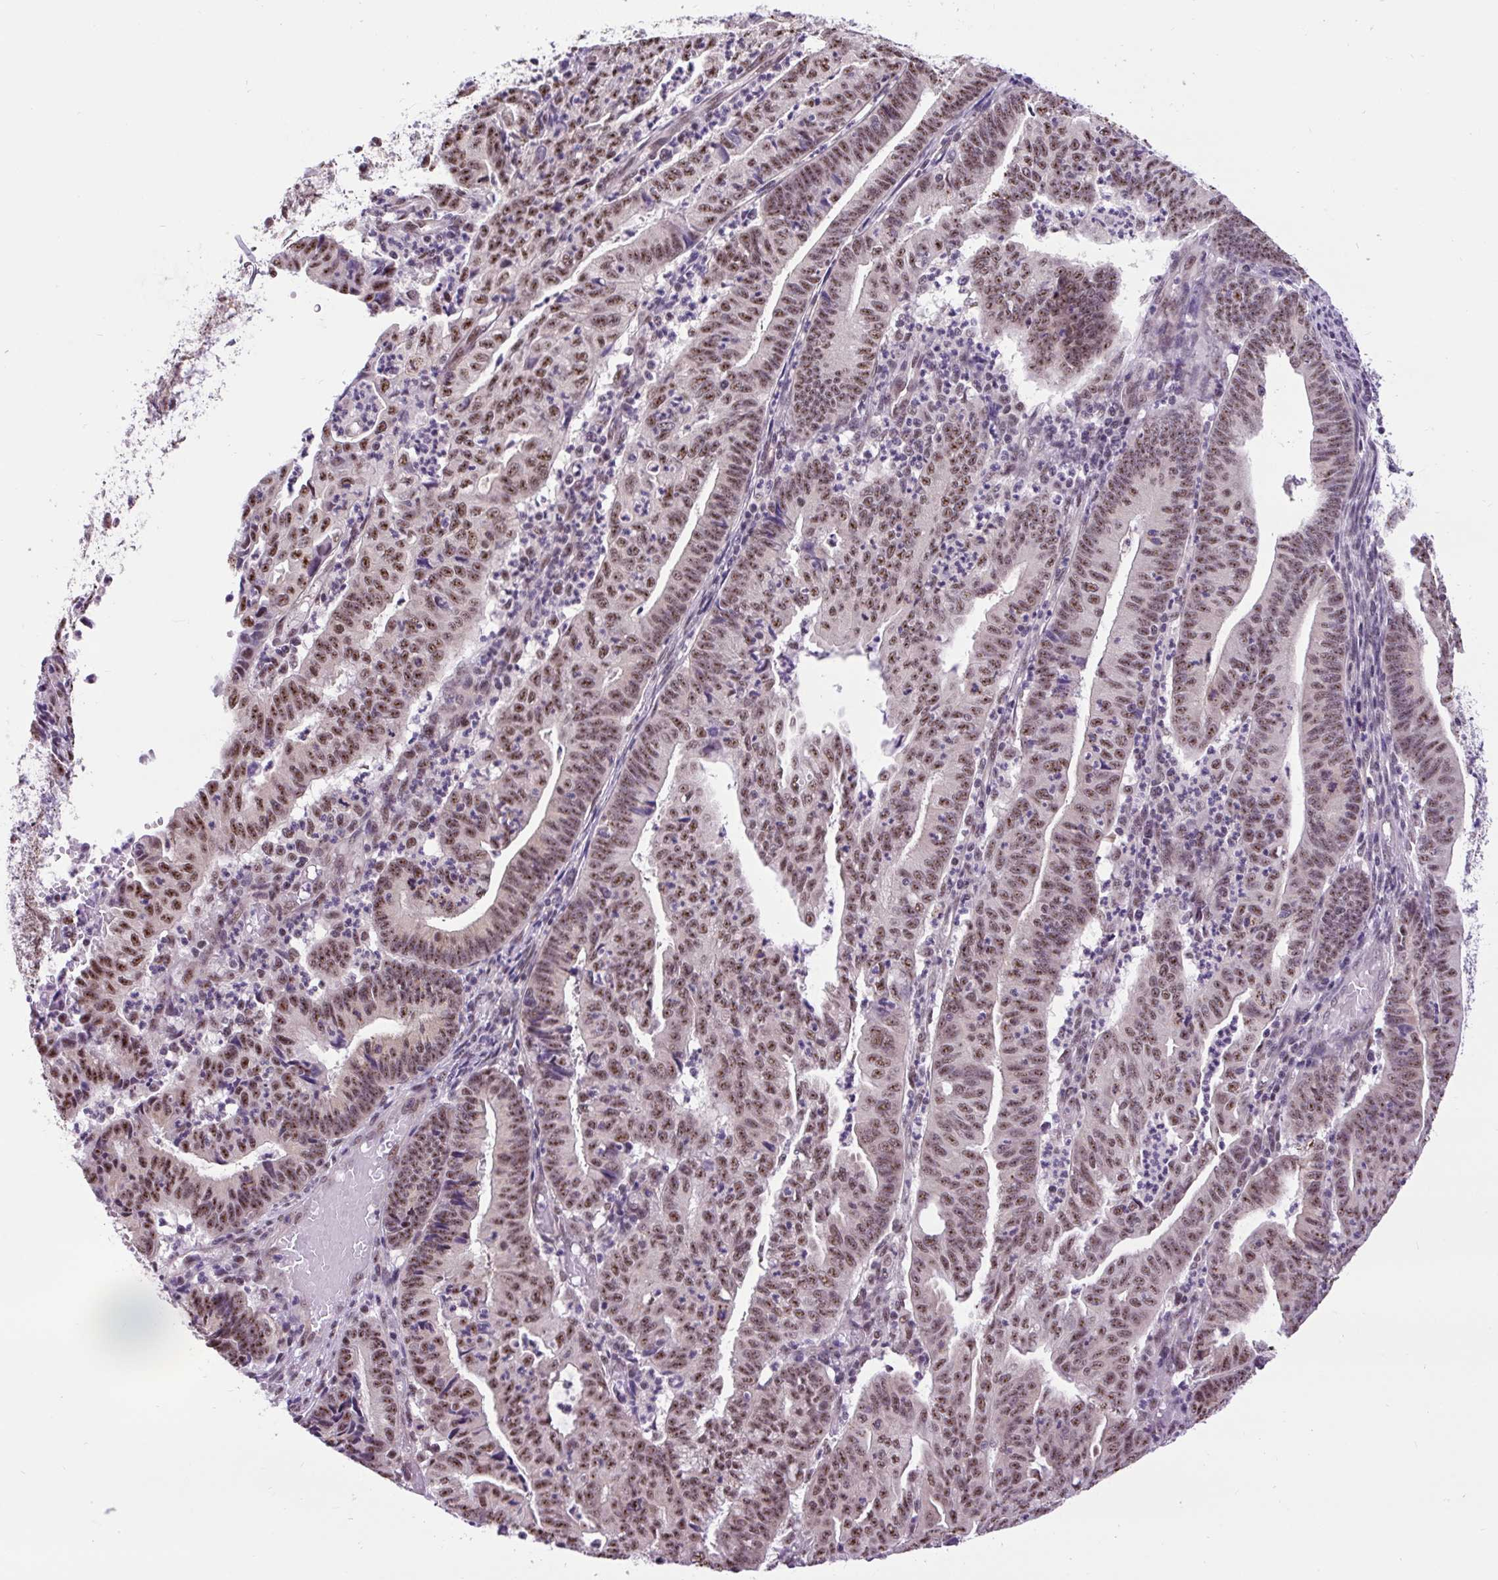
{"staining": {"intensity": "moderate", "quantity": ">75%", "location": "nuclear"}, "tissue": "endometrial cancer", "cell_type": "Tumor cells", "image_type": "cancer", "snomed": [{"axis": "morphology", "description": "Adenocarcinoma, NOS"}, {"axis": "topography", "description": "Endometrium"}], "caption": "Endometrial cancer stained with DAB immunohistochemistry (IHC) demonstrates medium levels of moderate nuclear positivity in about >75% of tumor cells.", "gene": "SMC5", "patient": {"sex": "female", "age": 60}}